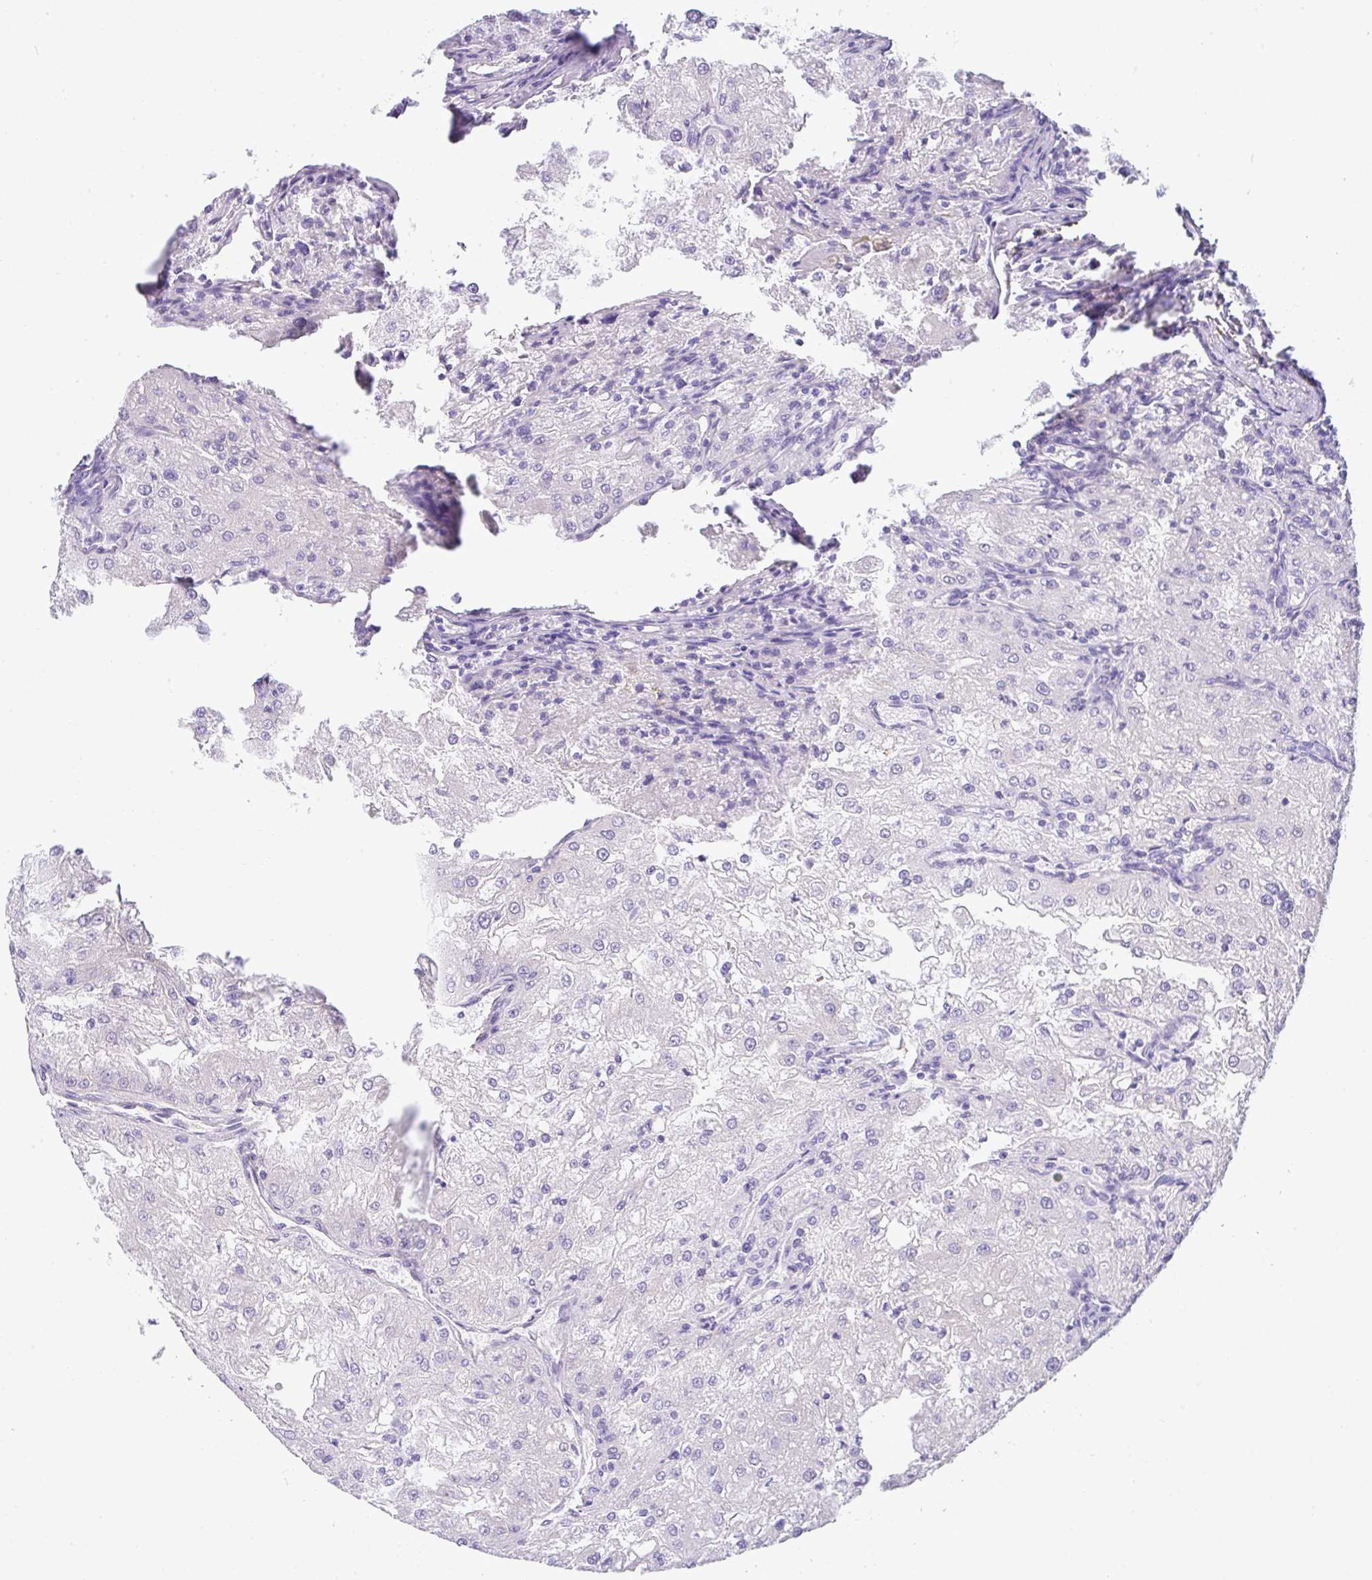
{"staining": {"intensity": "negative", "quantity": "none", "location": "none"}, "tissue": "renal cancer", "cell_type": "Tumor cells", "image_type": "cancer", "snomed": [{"axis": "morphology", "description": "Adenocarcinoma, NOS"}, {"axis": "topography", "description": "Kidney"}], "caption": "Histopathology image shows no significant protein expression in tumor cells of renal cancer (adenocarcinoma).", "gene": "FAM177A1", "patient": {"sex": "female", "age": 74}}